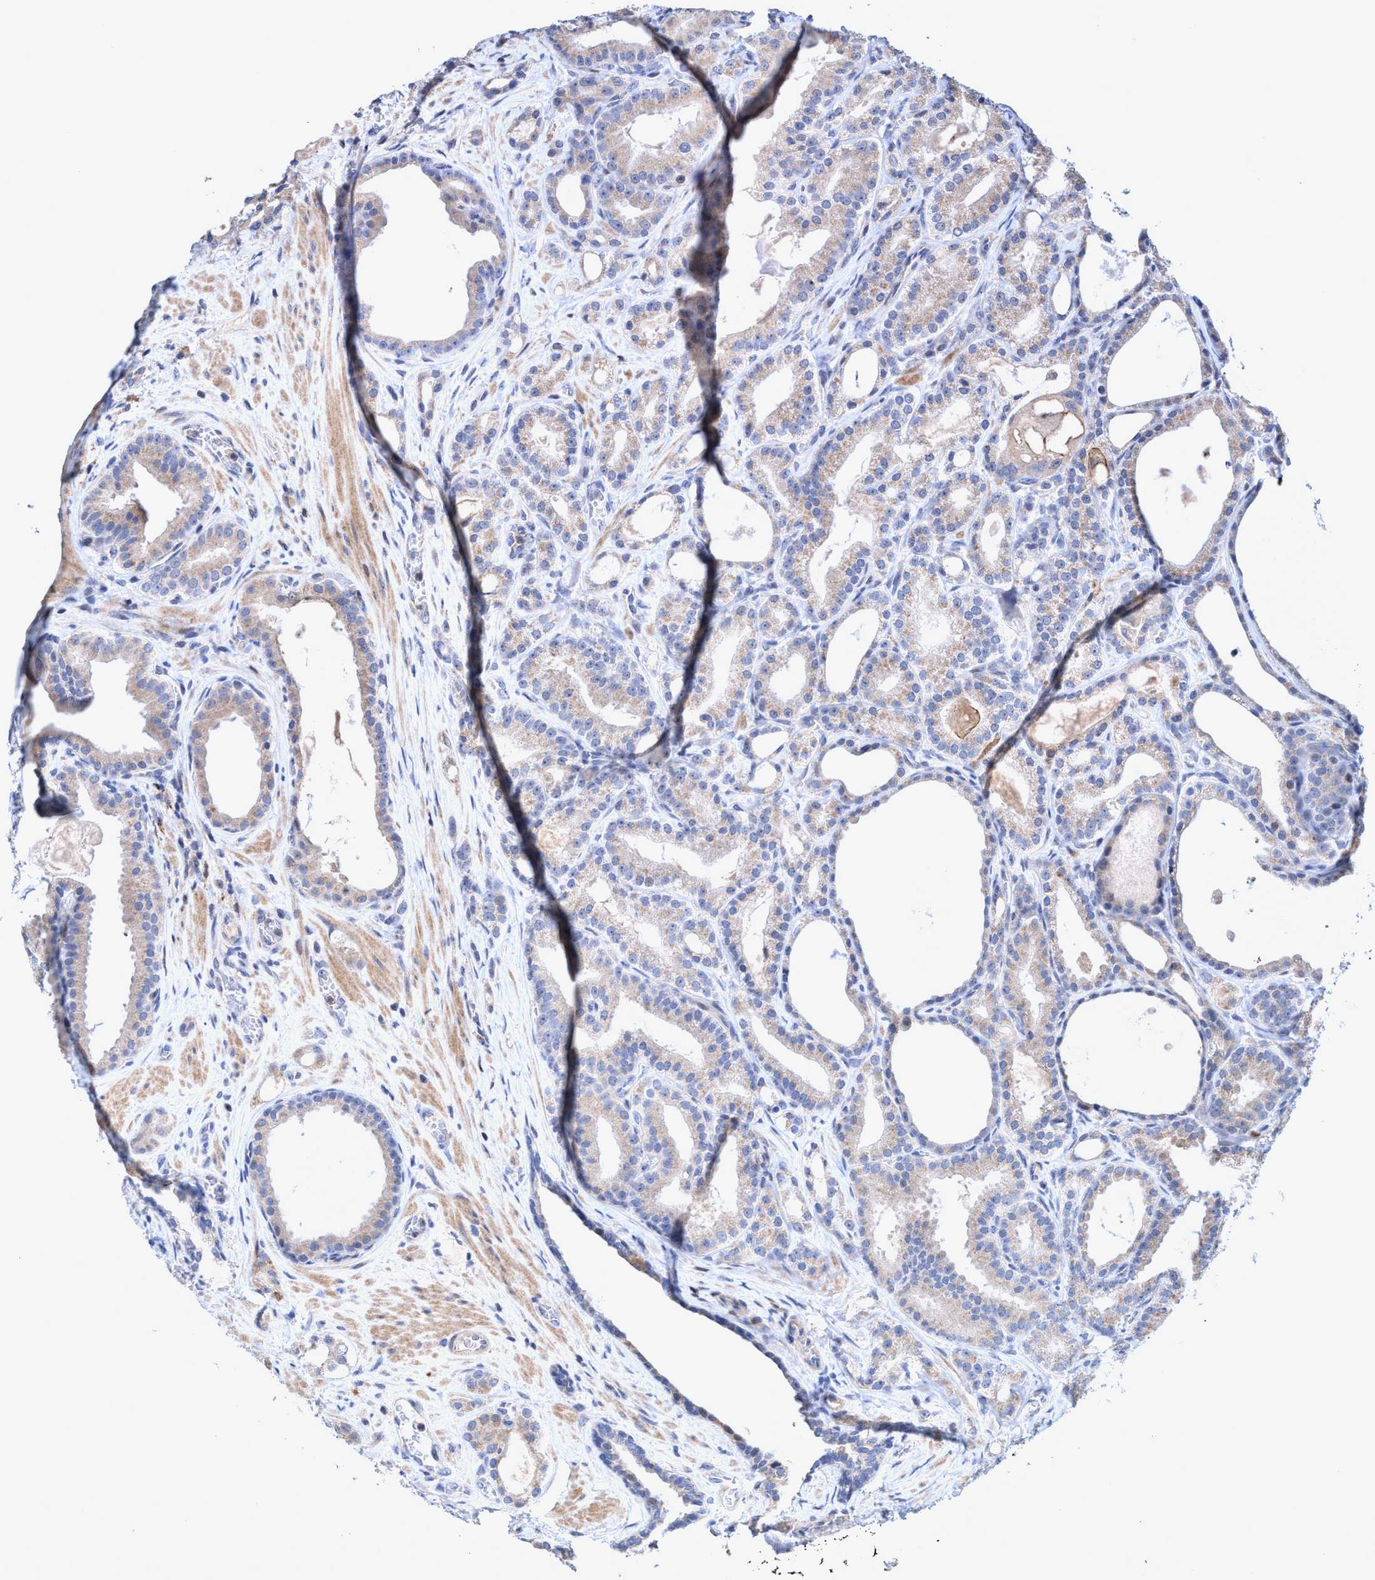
{"staining": {"intensity": "weak", "quantity": "25%-75%", "location": "cytoplasmic/membranous"}, "tissue": "prostate cancer", "cell_type": "Tumor cells", "image_type": "cancer", "snomed": [{"axis": "morphology", "description": "Adenocarcinoma, High grade"}, {"axis": "topography", "description": "Prostate"}], "caption": "Immunohistochemistry (IHC) of prostate adenocarcinoma (high-grade) exhibits low levels of weak cytoplasmic/membranous expression in approximately 25%-75% of tumor cells.", "gene": "ZNF677", "patient": {"sex": "male", "age": 60}}